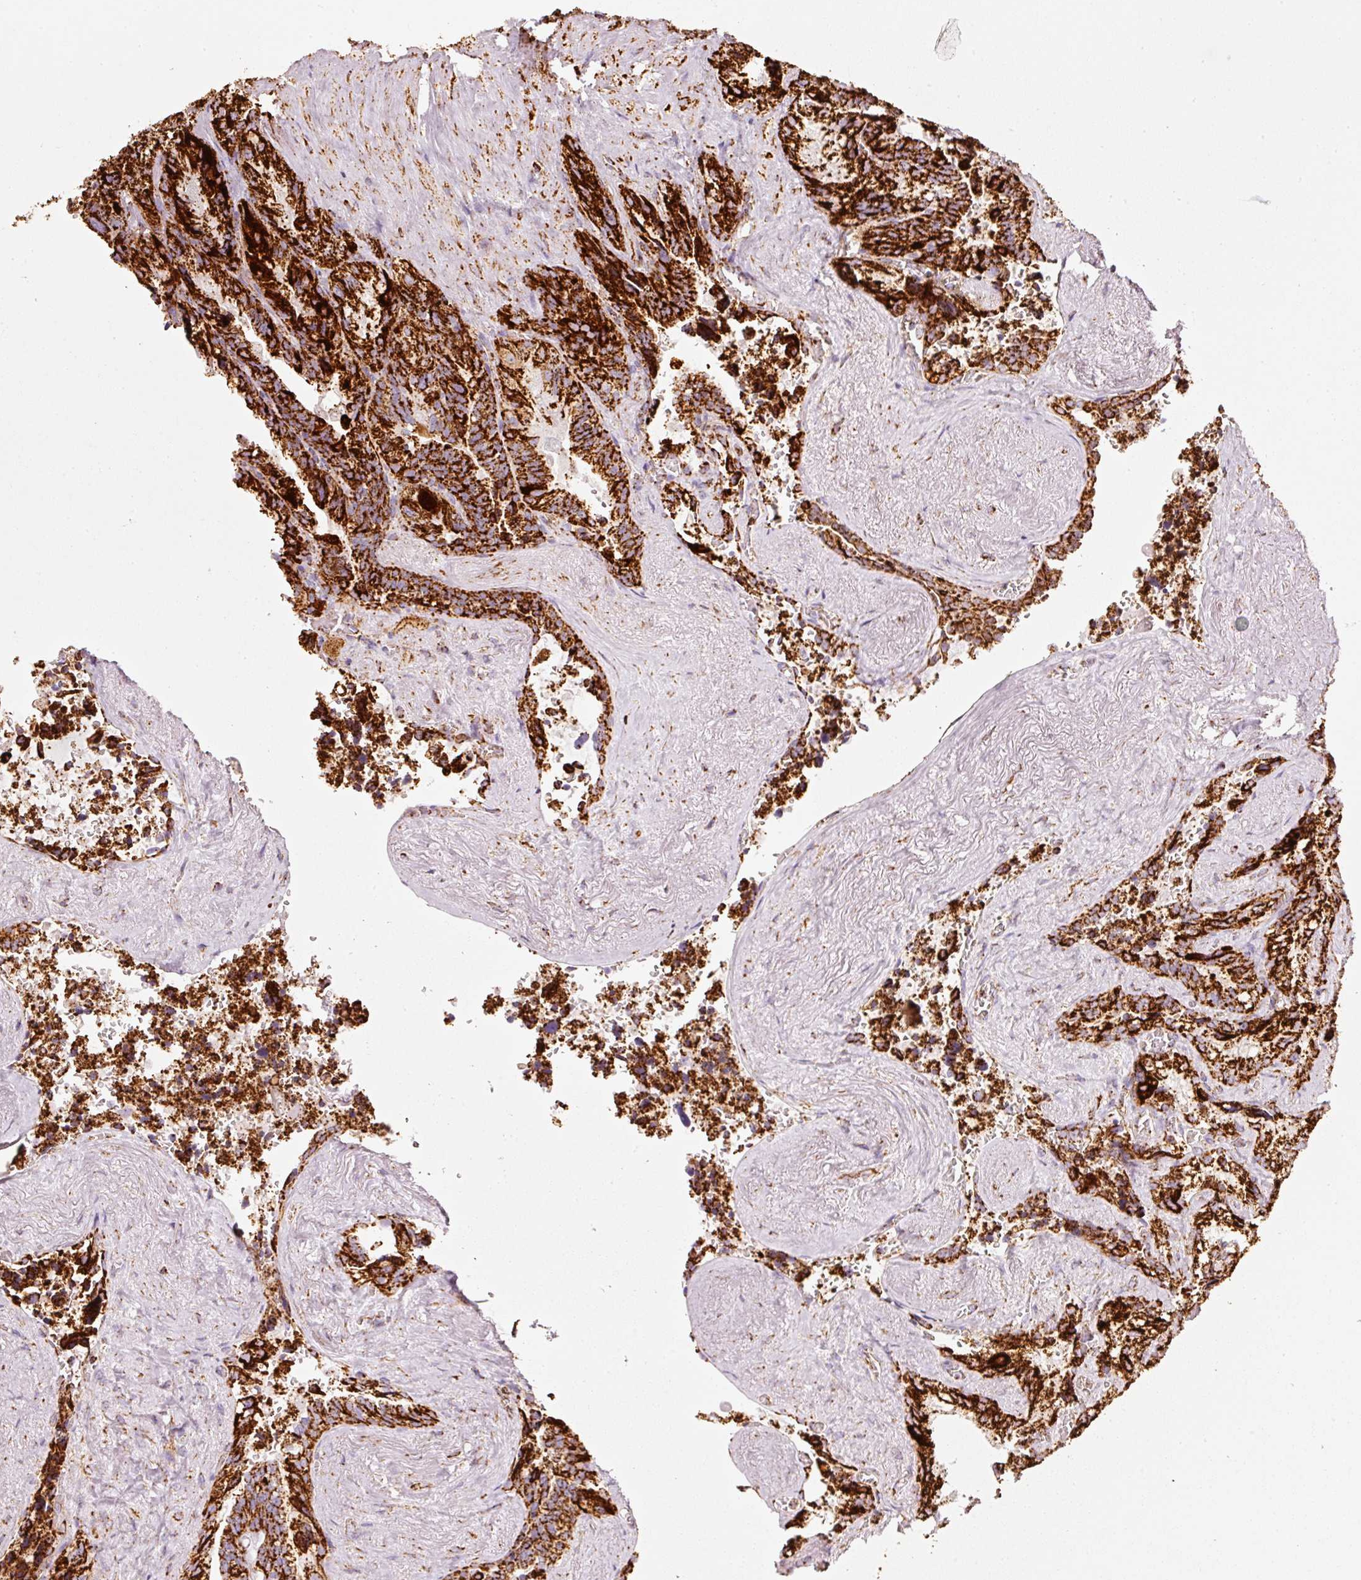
{"staining": {"intensity": "strong", "quantity": ">75%", "location": "cytoplasmic/membranous"}, "tissue": "seminal vesicle", "cell_type": "Glandular cells", "image_type": "normal", "snomed": [{"axis": "morphology", "description": "Normal tissue, NOS"}, {"axis": "topography", "description": "Seminal veicle"}], "caption": "The micrograph exhibits a brown stain indicating the presence of a protein in the cytoplasmic/membranous of glandular cells in seminal vesicle. The protein is stained brown, and the nuclei are stained in blue (DAB IHC with brightfield microscopy, high magnification).", "gene": "MT", "patient": {"sex": "male", "age": 68}}